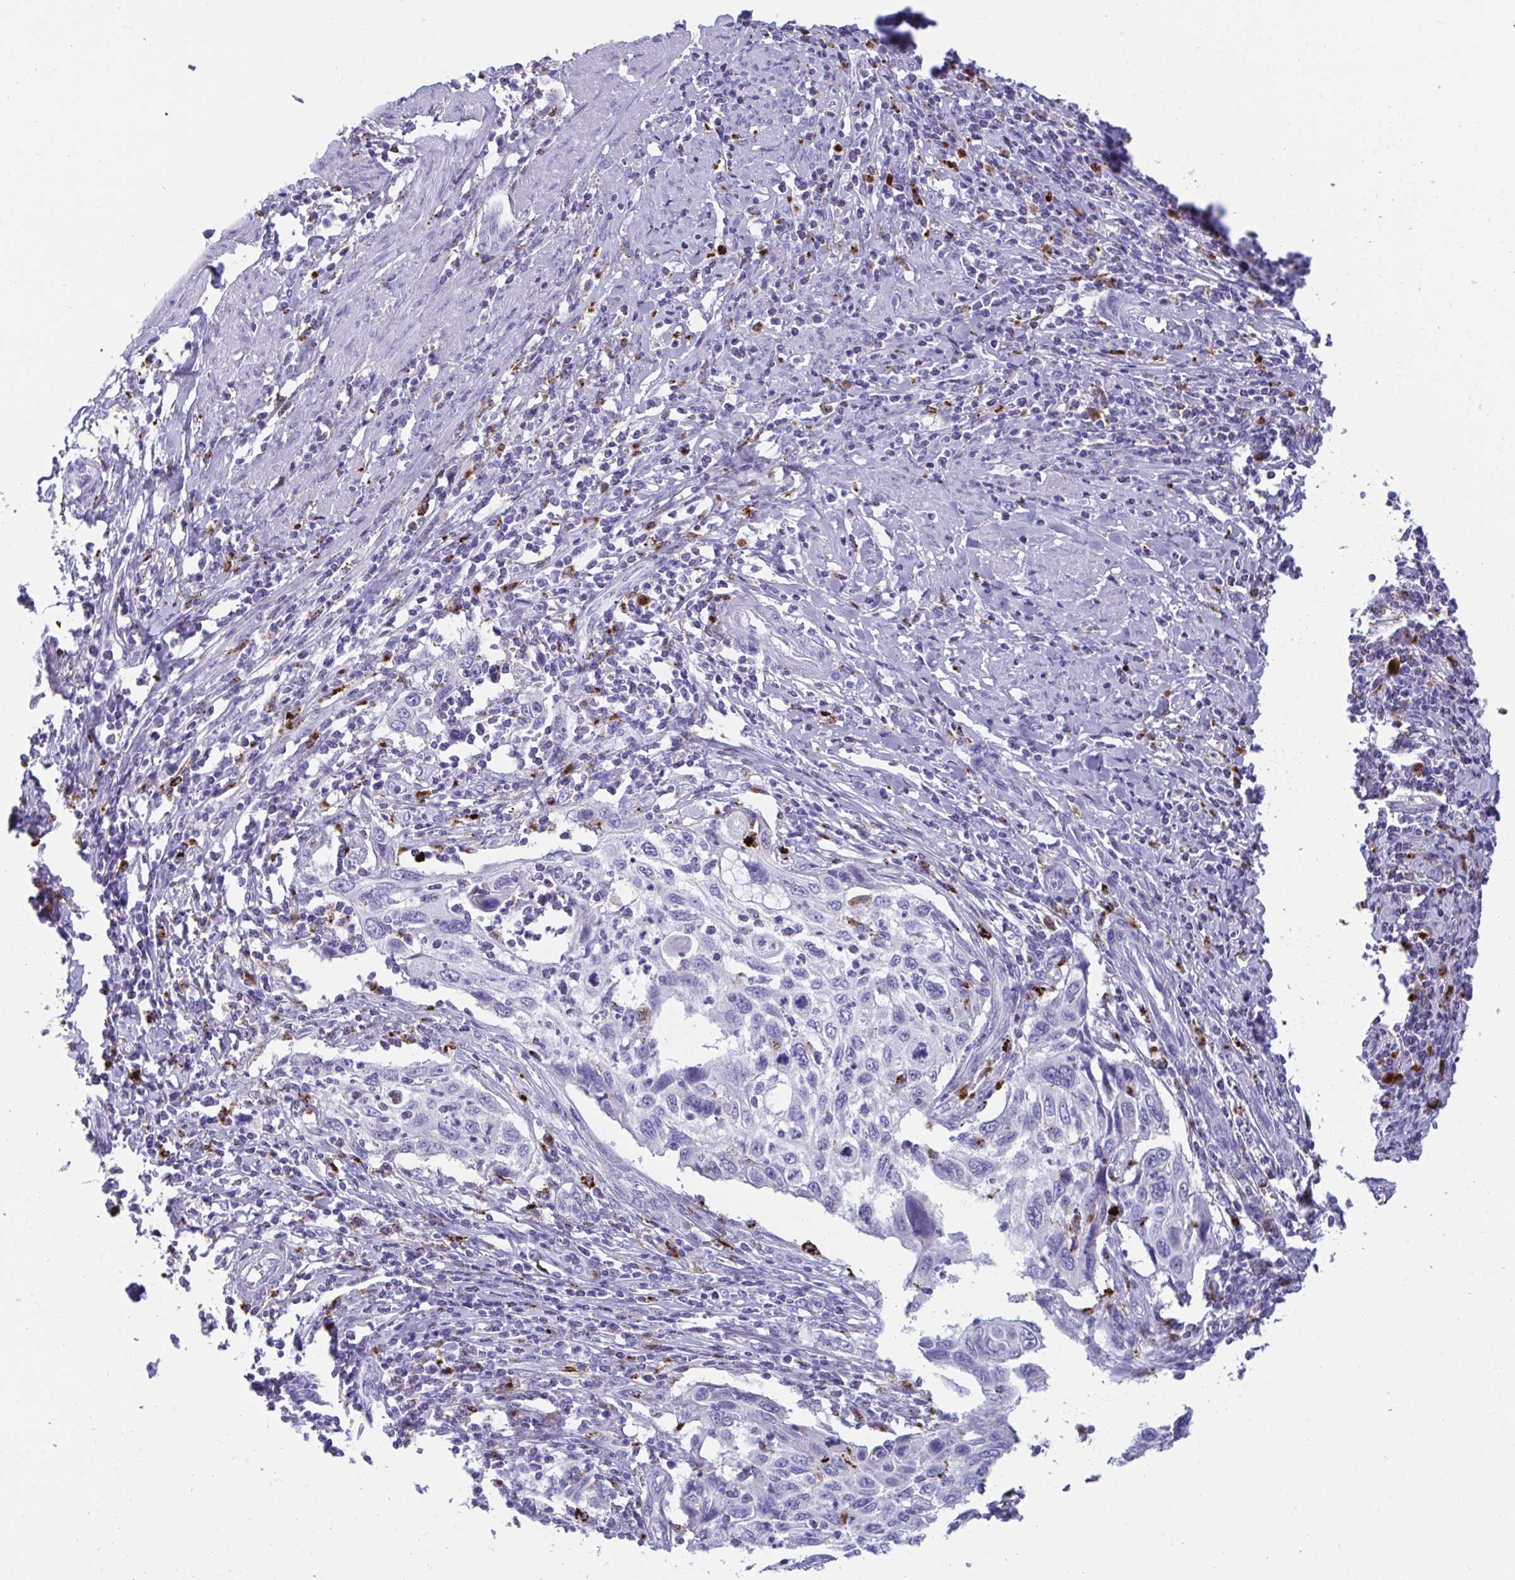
{"staining": {"intensity": "negative", "quantity": "none", "location": "none"}, "tissue": "cervical cancer", "cell_type": "Tumor cells", "image_type": "cancer", "snomed": [{"axis": "morphology", "description": "Squamous cell carcinoma, NOS"}, {"axis": "topography", "description": "Cervix"}], "caption": "This is an IHC histopathology image of human cervical cancer. There is no expression in tumor cells.", "gene": "CPVL", "patient": {"sex": "female", "age": 70}}